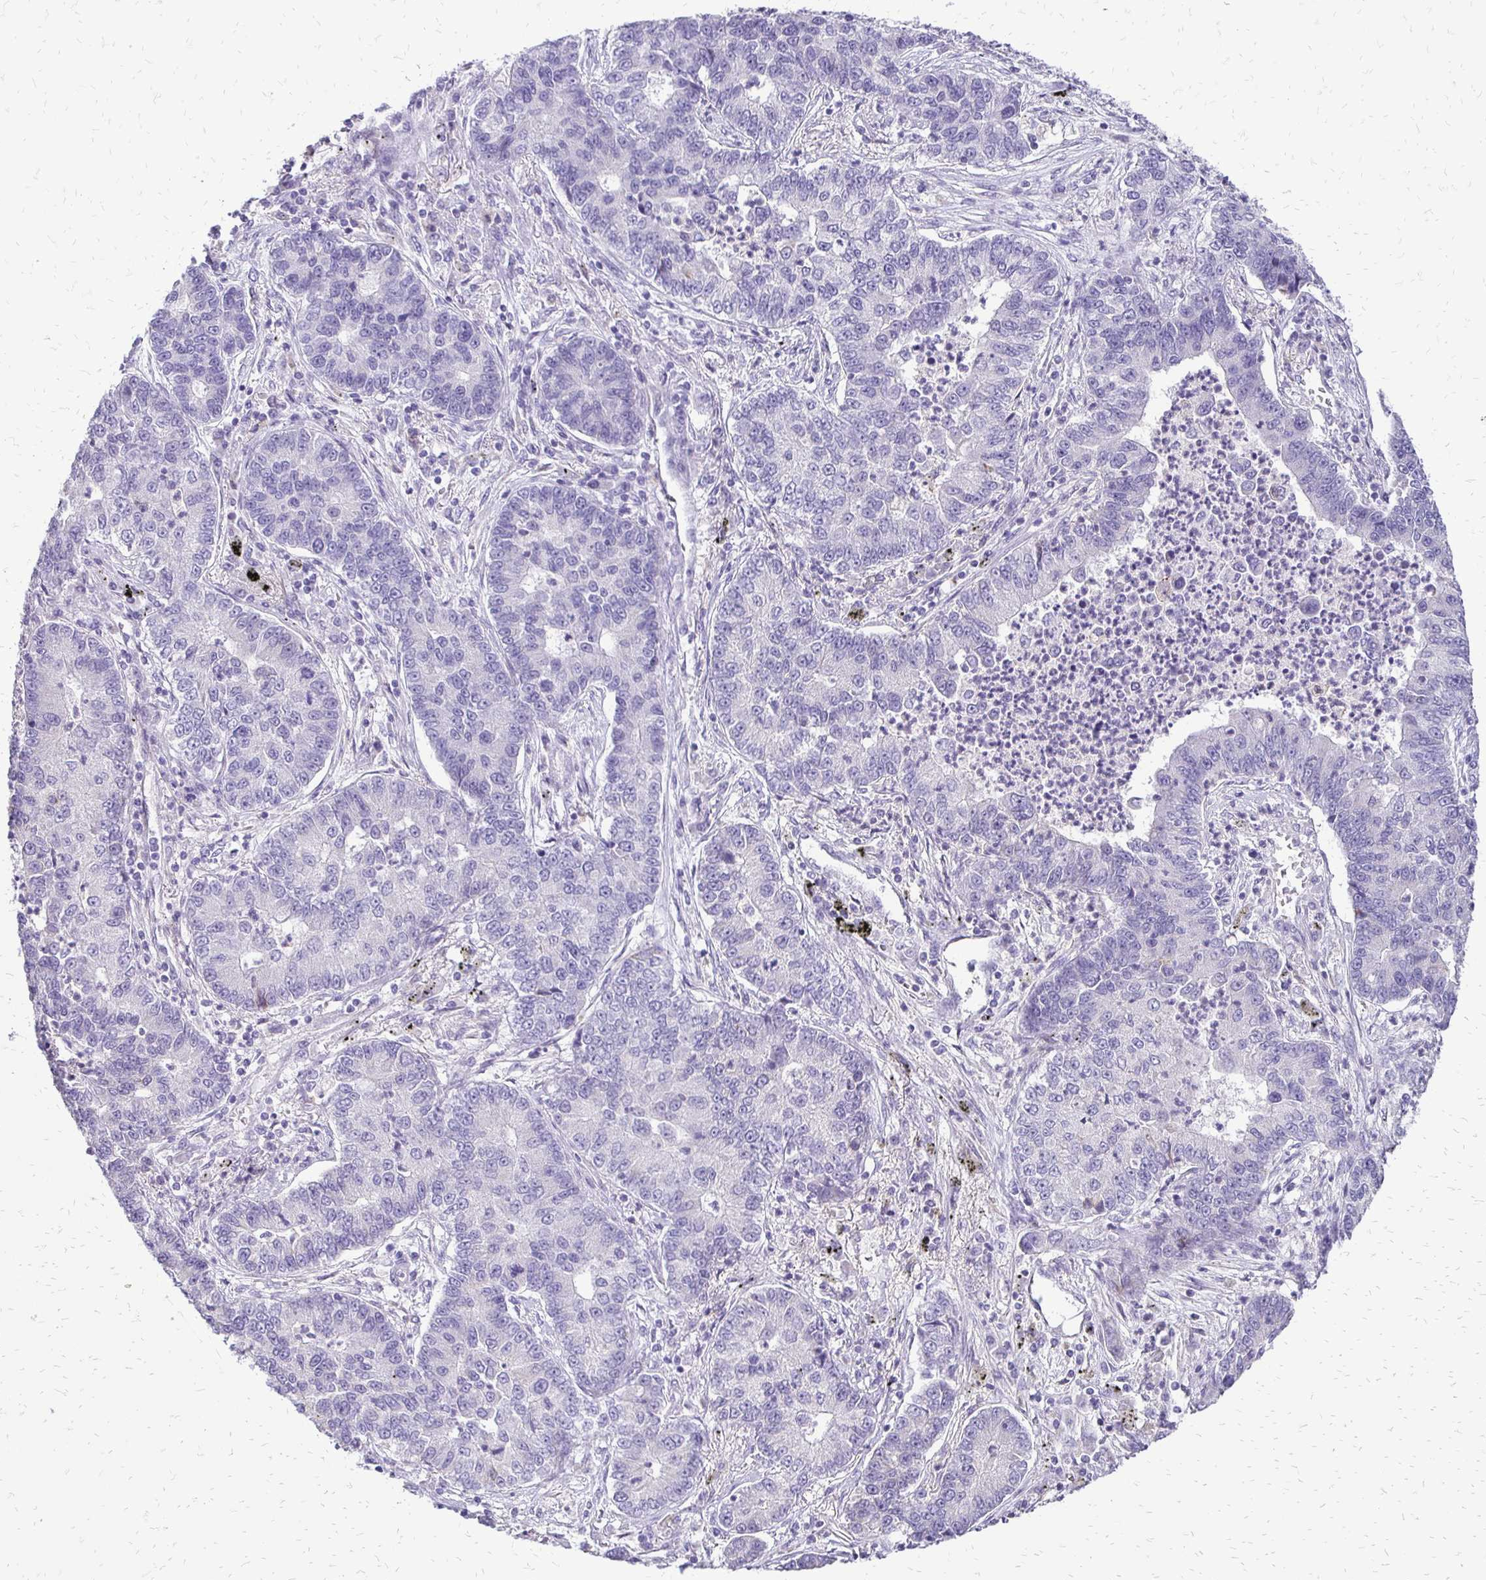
{"staining": {"intensity": "negative", "quantity": "none", "location": "none"}, "tissue": "lung cancer", "cell_type": "Tumor cells", "image_type": "cancer", "snomed": [{"axis": "morphology", "description": "Adenocarcinoma, NOS"}, {"axis": "topography", "description": "Lung"}], "caption": "The histopathology image displays no staining of tumor cells in adenocarcinoma (lung).", "gene": "ALPG", "patient": {"sex": "female", "age": 57}}